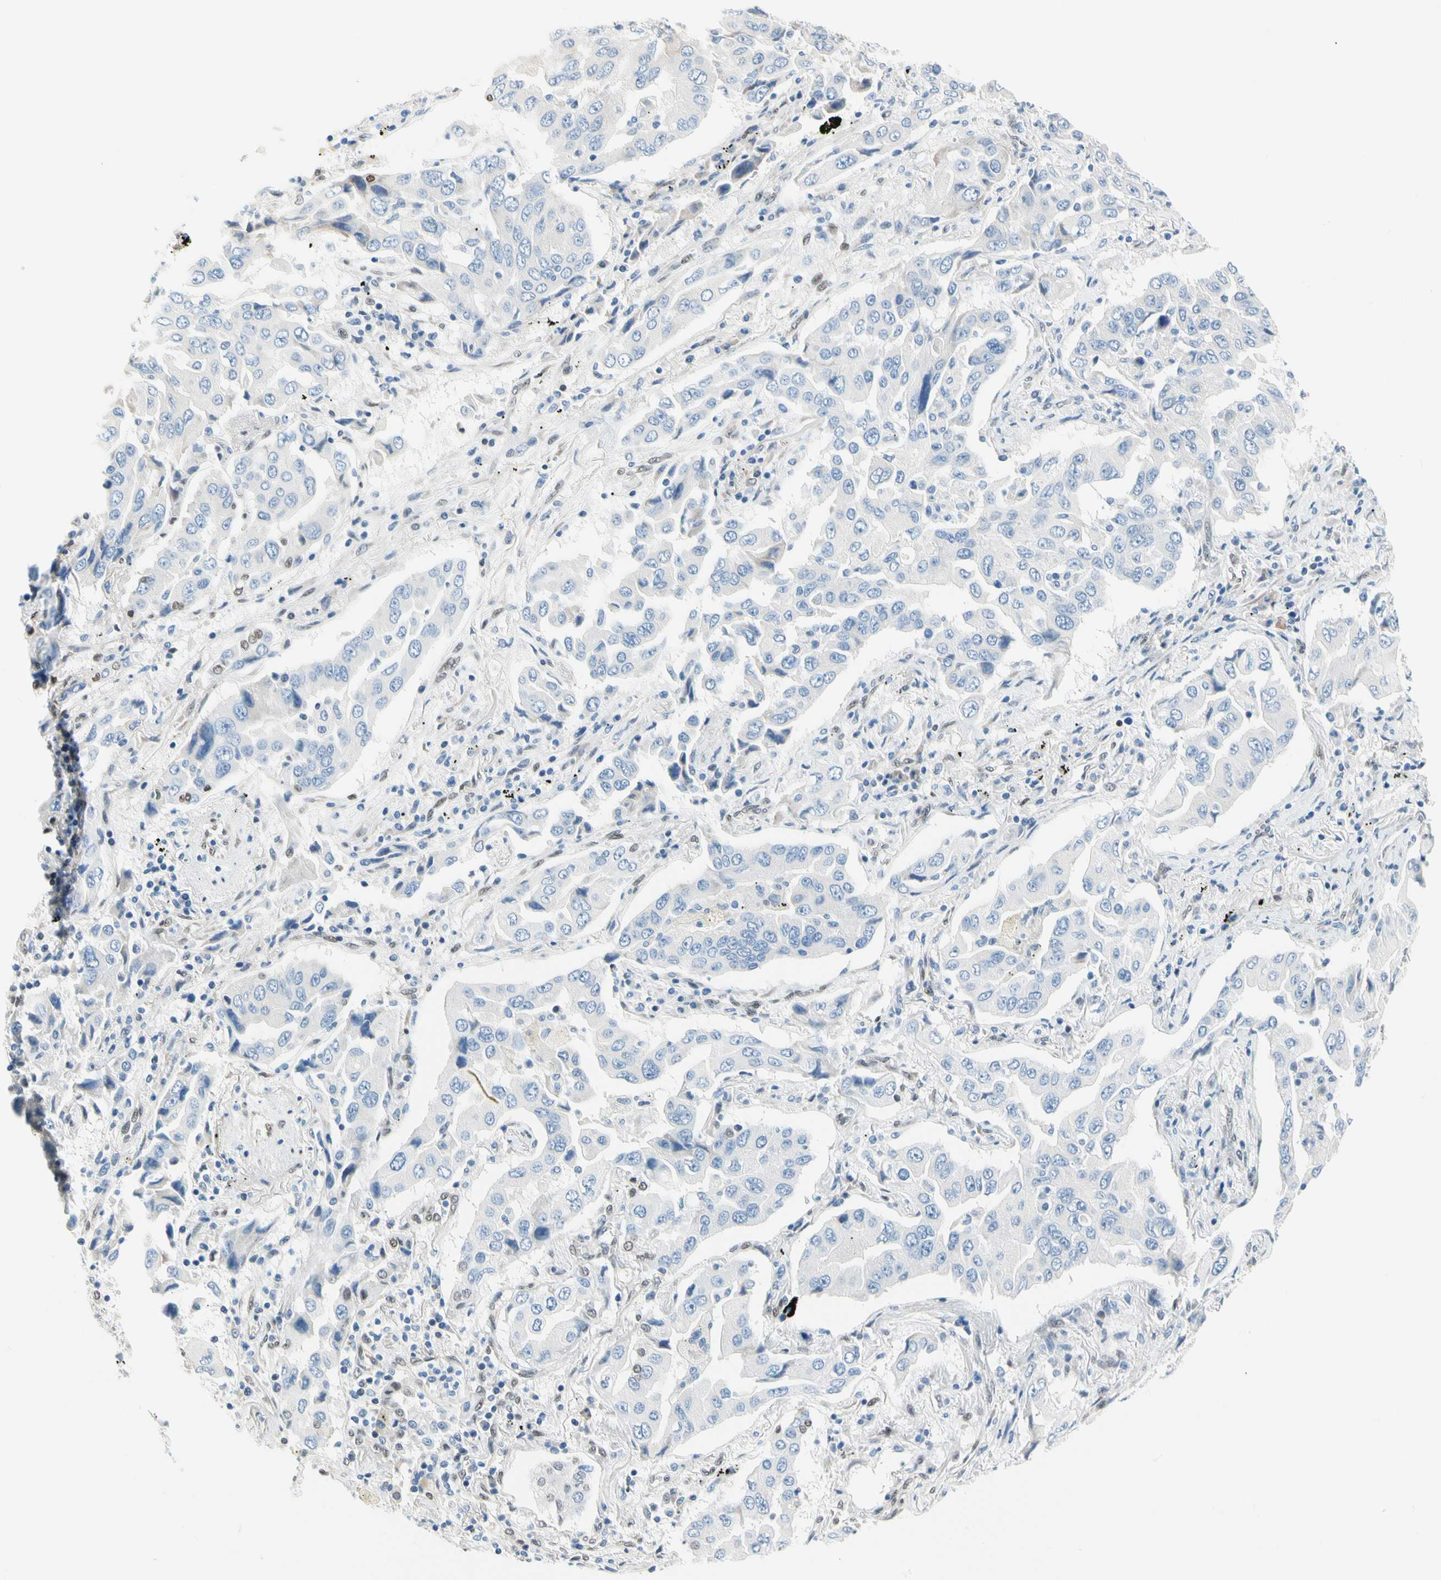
{"staining": {"intensity": "weak", "quantity": "<25%", "location": "cytoplasmic/membranous,nuclear"}, "tissue": "lung cancer", "cell_type": "Tumor cells", "image_type": "cancer", "snomed": [{"axis": "morphology", "description": "Adenocarcinoma, NOS"}, {"axis": "topography", "description": "Lung"}], "caption": "Lung adenocarcinoma was stained to show a protein in brown. There is no significant positivity in tumor cells. Brightfield microscopy of immunohistochemistry stained with DAB (3,3'-diaminobenzidine) (brown) and hematoxylin (blue), captured at high magnification.", "gene": "NFIA", "patient": {"sex": "female", "age": 65}}